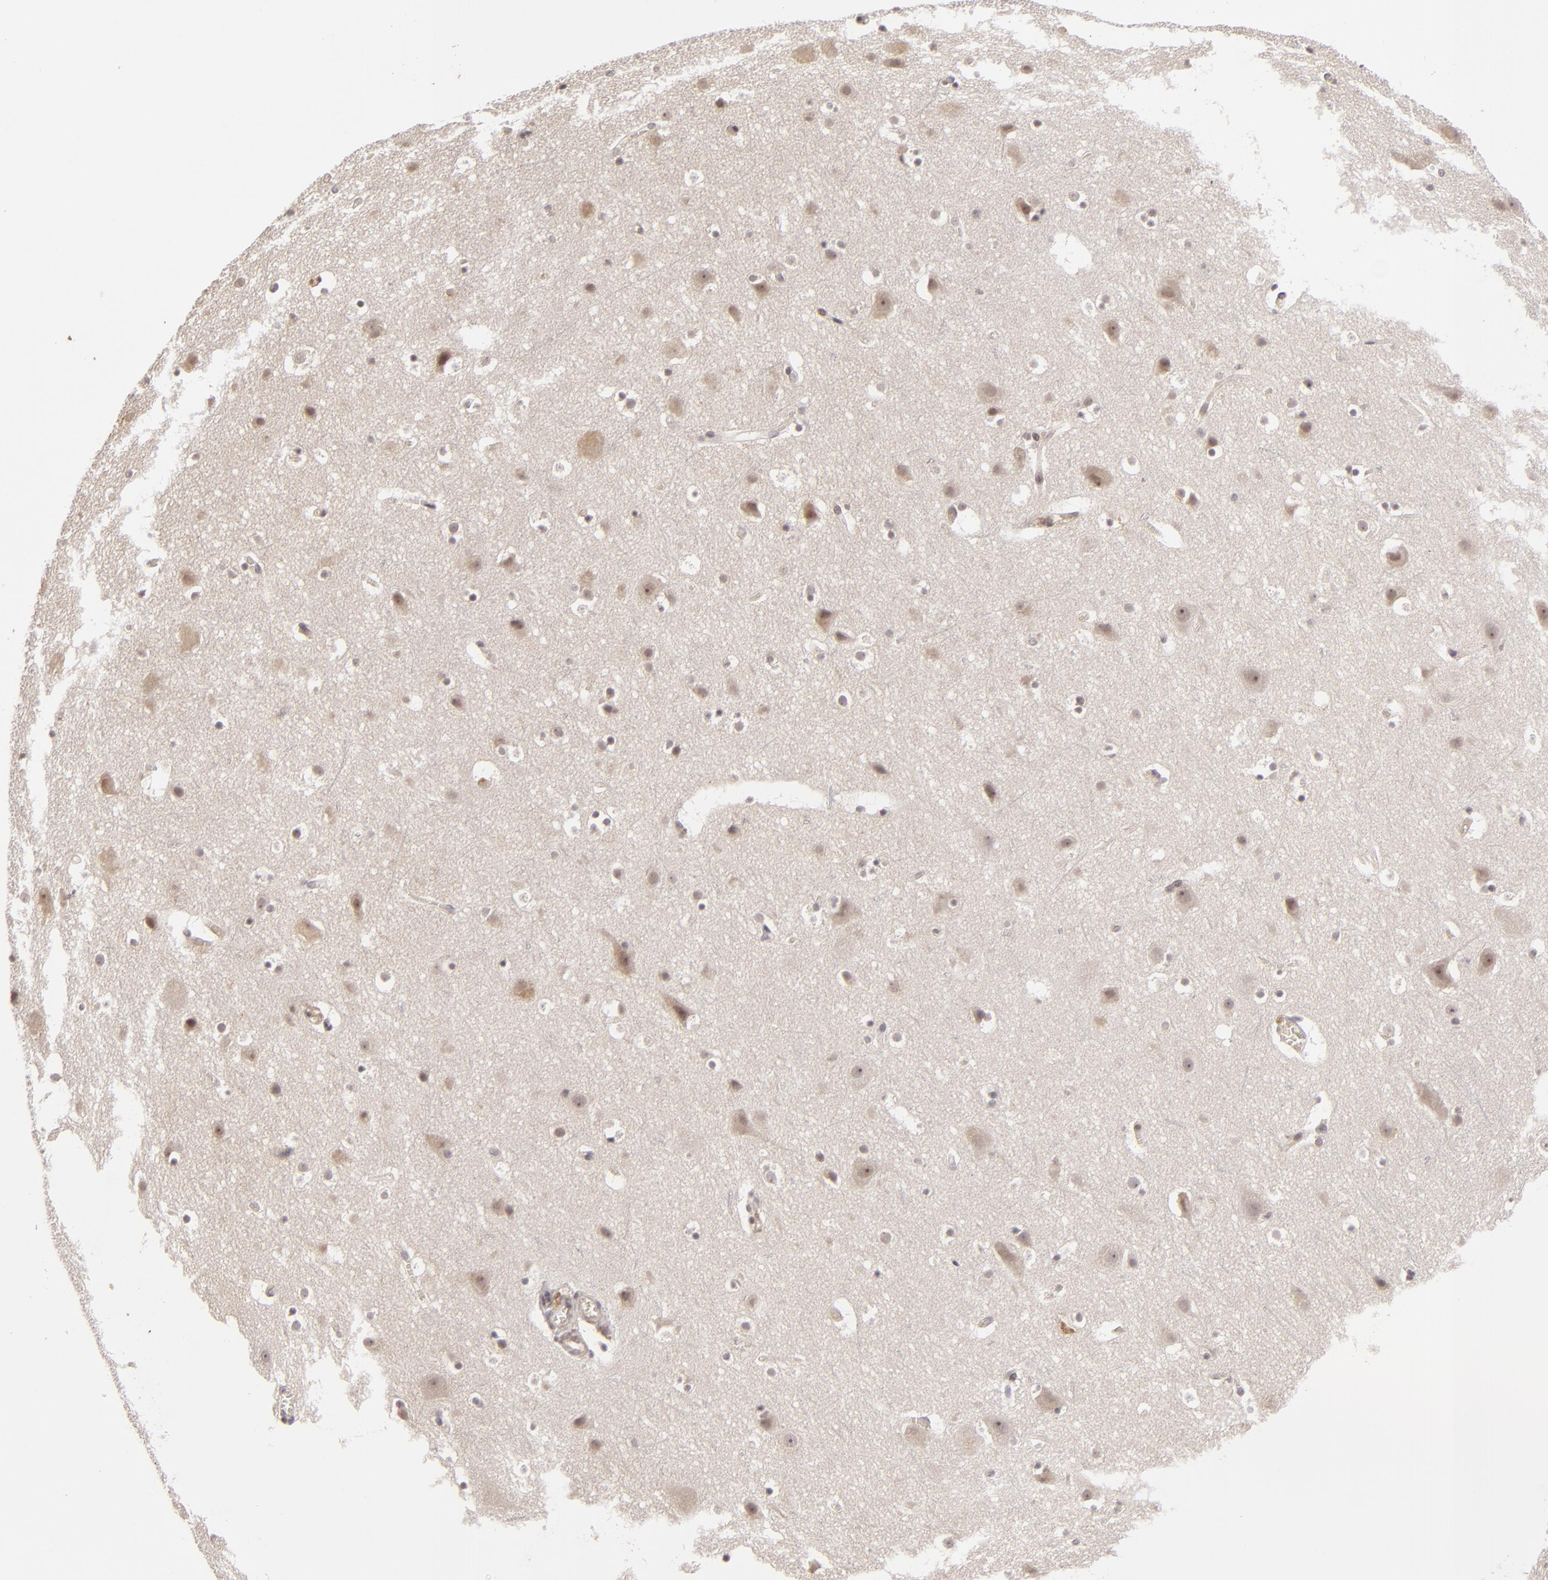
{"staining": {"intensity": "weak", "quantity": ">75%", "location": "cytoplasmic/membranous,nuclear"}, "tissue": "cerebral cortex", "cell_type": "Endothelial cells", "image_type": "normal", "snomed": [{"axis": "morphology", "description": "Normal tissue, NOS"}, {"axis": "topography", "description": "Cerebral cortex"}], "caption": "High-magnification brightfield microscopy of benign cerebral cortex stained with DAB (brown) and counterstained with hematoxylin (blue). endothelial cells exhibit weak cytoplasmic/membranous,nuclear staining is appreciated in approximately>75% of cells.", "gene": "DFFA", "patient": {"sex": "male", "age": 45}}